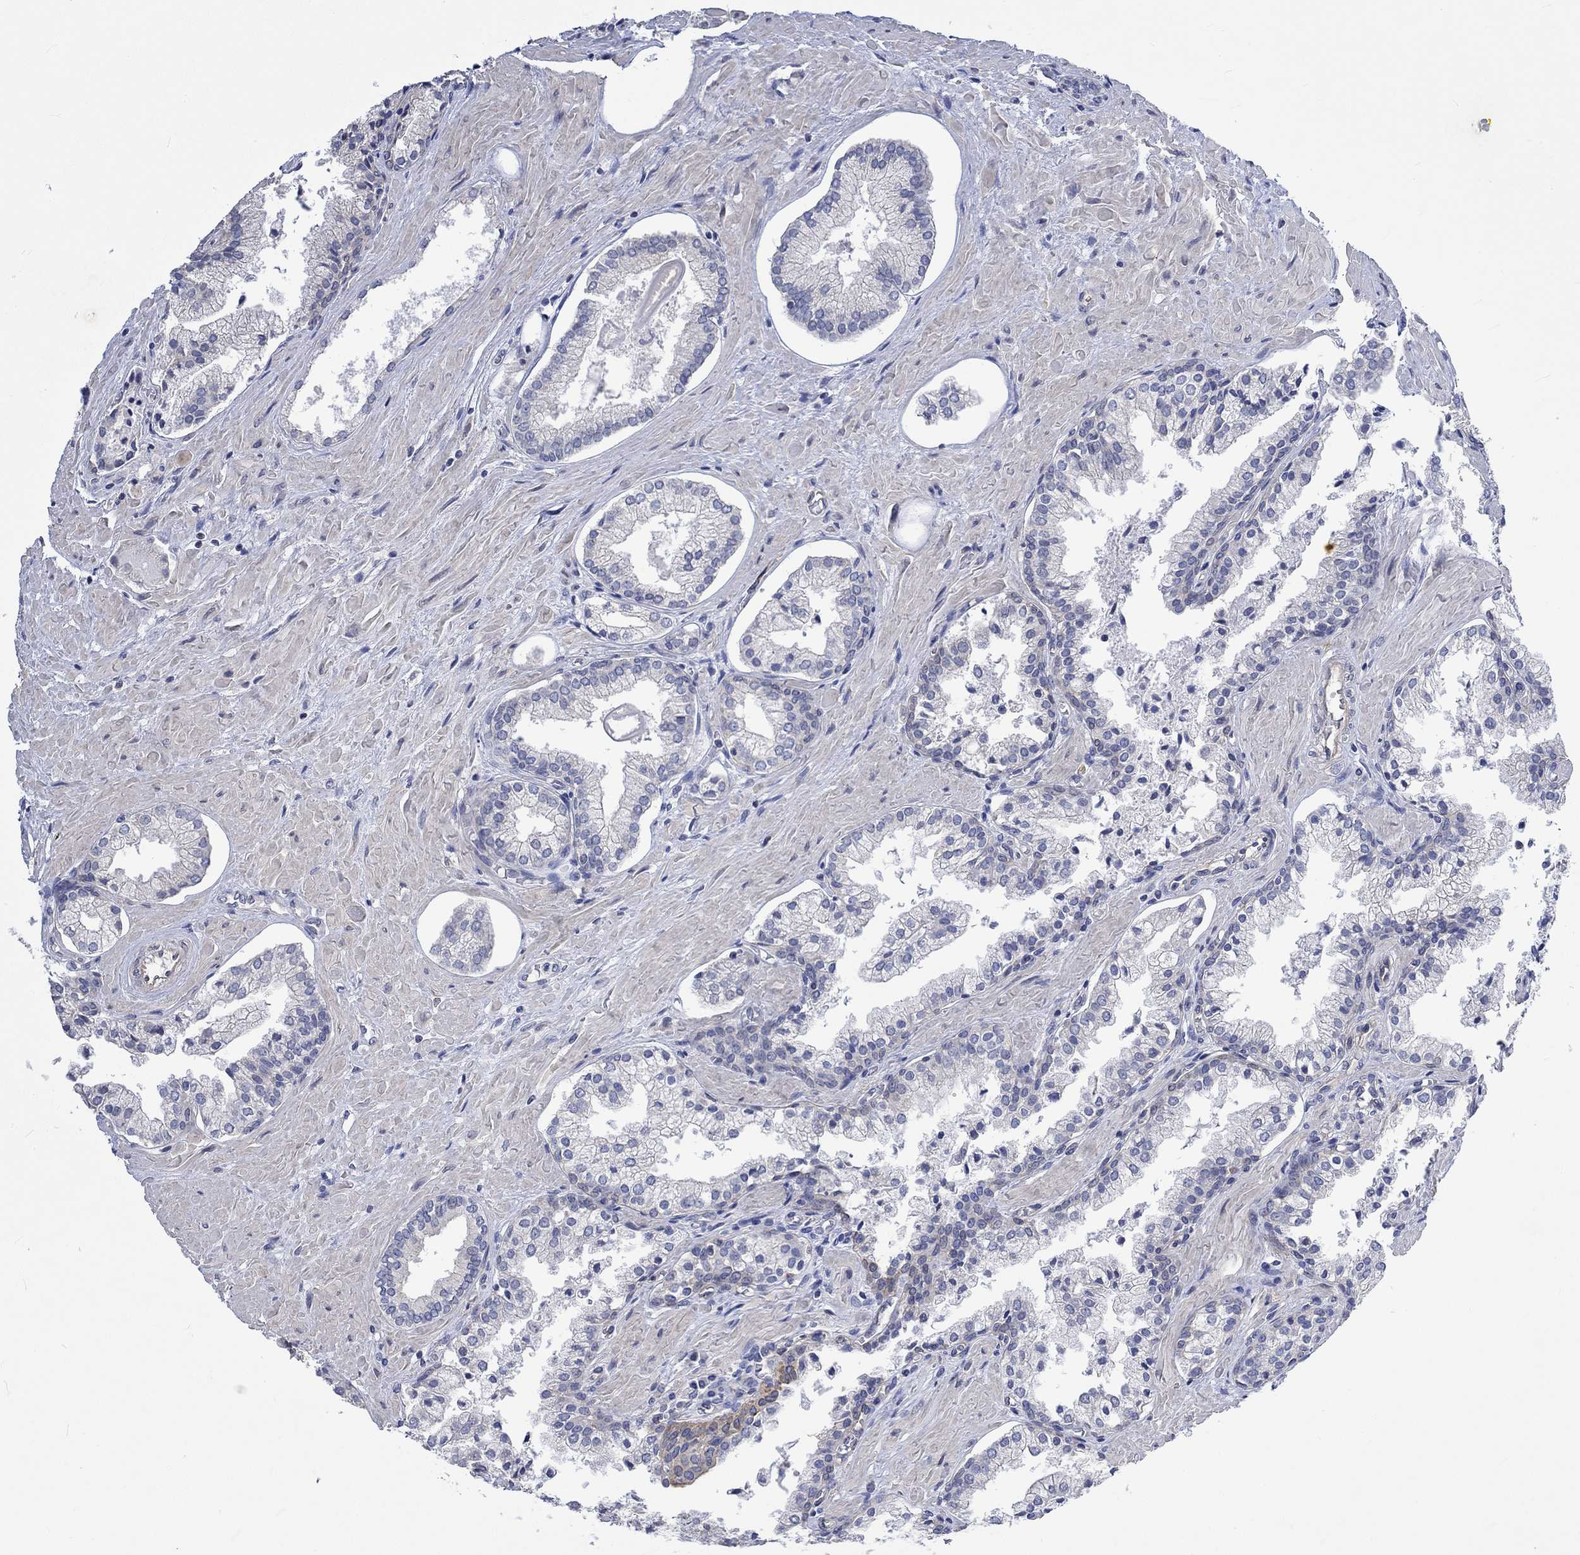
{"staining": {"intensity": "negative", "quantity": "none", "location": "none"}, "tissue": "prostate cancer", "cell_type": "Tumor cells", "image_type": "cancer", "snomed": [{"axis": "morphology", "description": "Adenocarcinoma, NOS"}, {"axis": "topography", "description": "Prostate and seminal vesicle, NOS"}, {"axis": "topography", "description": "Prostate"}], "caption": "There is no significant staining in tumor cells of prostate cancer (adenocarcinoma).", "gene": "AGRP", "patient": {"sex": "male", "age": 44}}